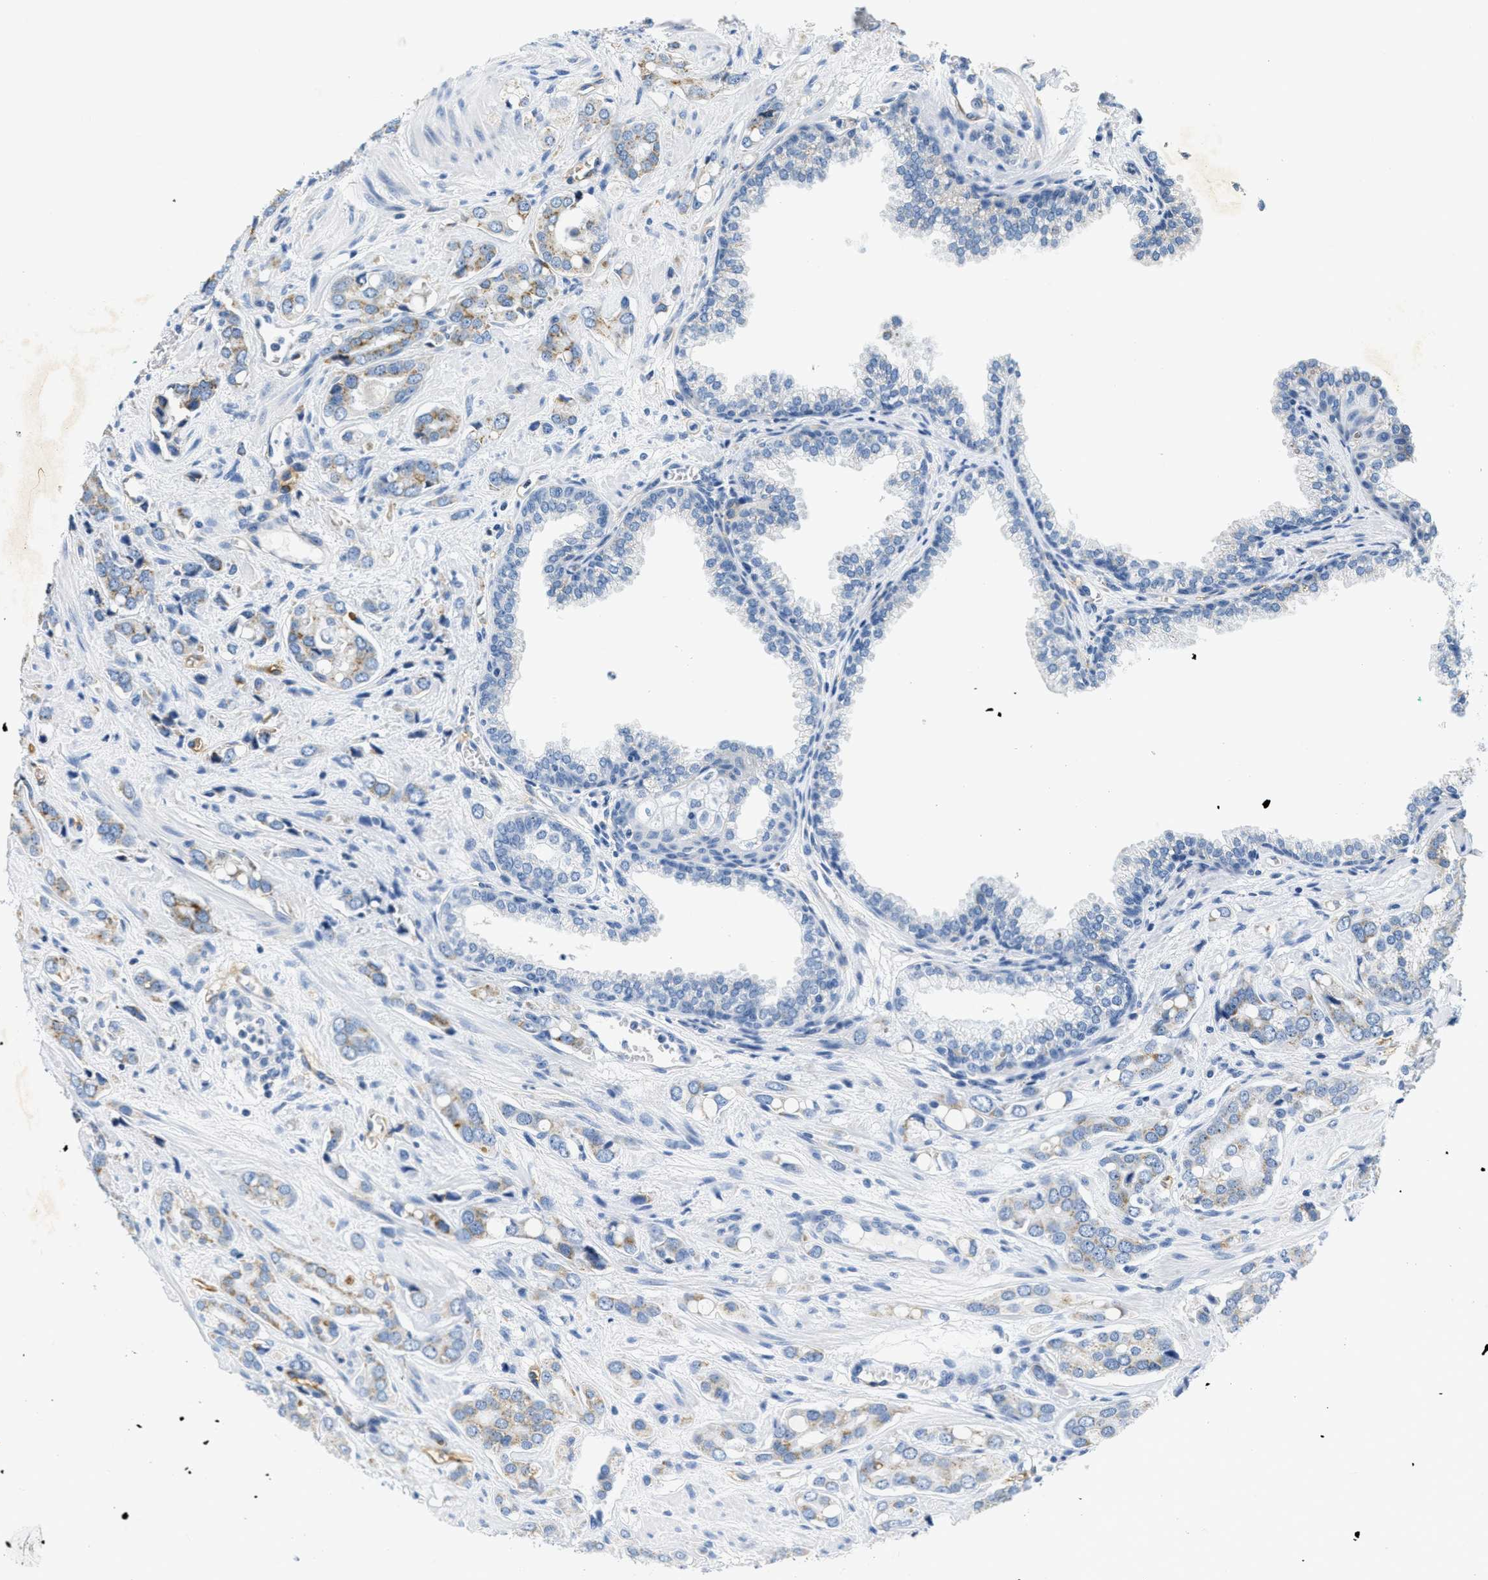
{"staining": {"intensity": "weak", "quantity": "25%-75%", "location": "cytoplasmic/membranous"}, "tissue": "prostate cancer", "cell_type": "Tumor cells", "image_type": "cancer", "snomed": [{"axis": "morphology", "description": "Adenocarcinoma, High grade"}, {"axis": "topography", "description": "Prostate"}], "caption": "This micrograph reveals IHC staining of human prostate high-grade adenocarcinoma, with low weak cytoplasmic/membranous expression in about 25%-75% of tumor cells.", "gene": "CA4", "patient": {"sex": "male", "age": 52}}